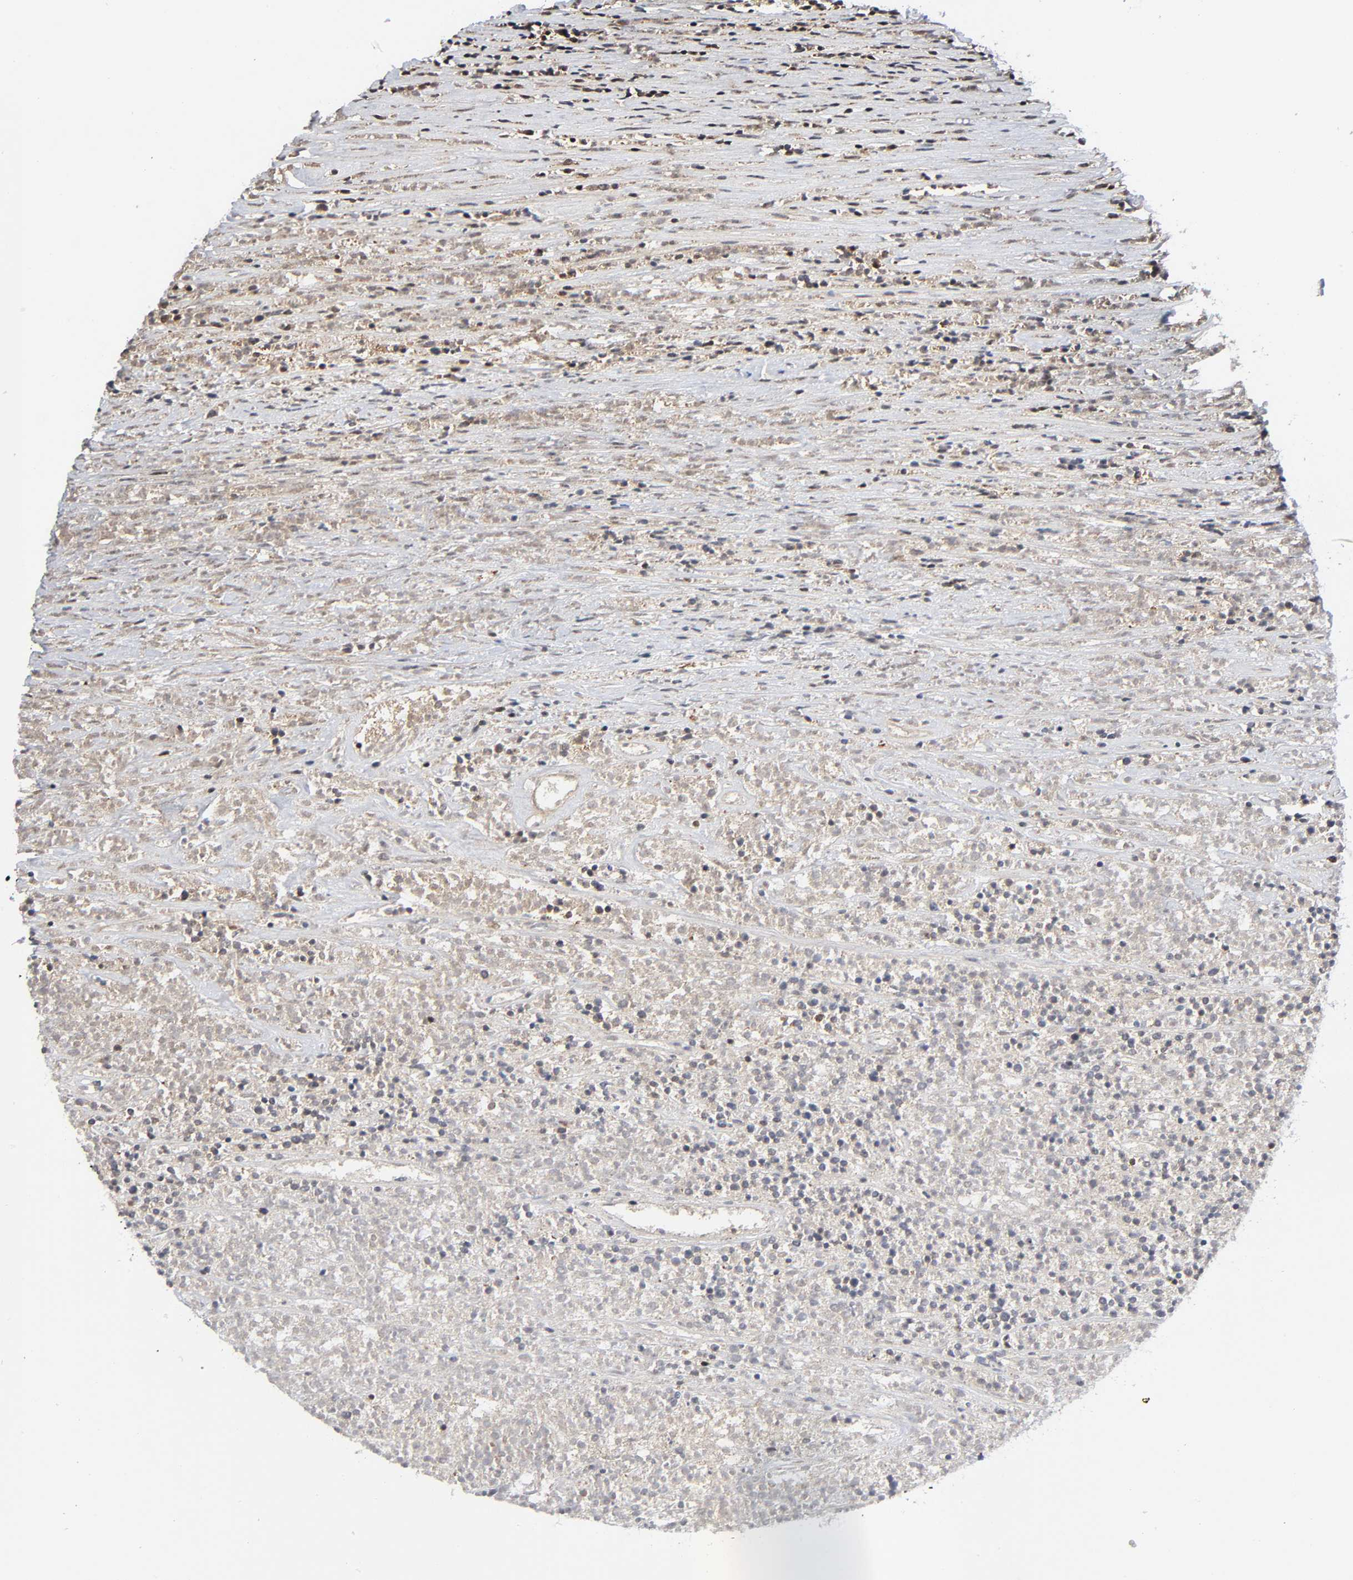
{"staining": {"intensity": "negative", "quantity": "none", "location": "none"}, "tissue": "lymphoma", "cell_type": "Tumor cells", "image_type": "cancer", "snomed": [{"axis": "morphology", "description": "Malignant lymphoma, non-Hodgkin's type, High grade"}, {"axis": "topography", "description": "Lymph node"}], "caption": "This is an immunohistochemistry image of human lymphoma. There is no positivity in tumor cells.", "gene": "MAPK1", "patient": {"sex": "female", "age": 73}}